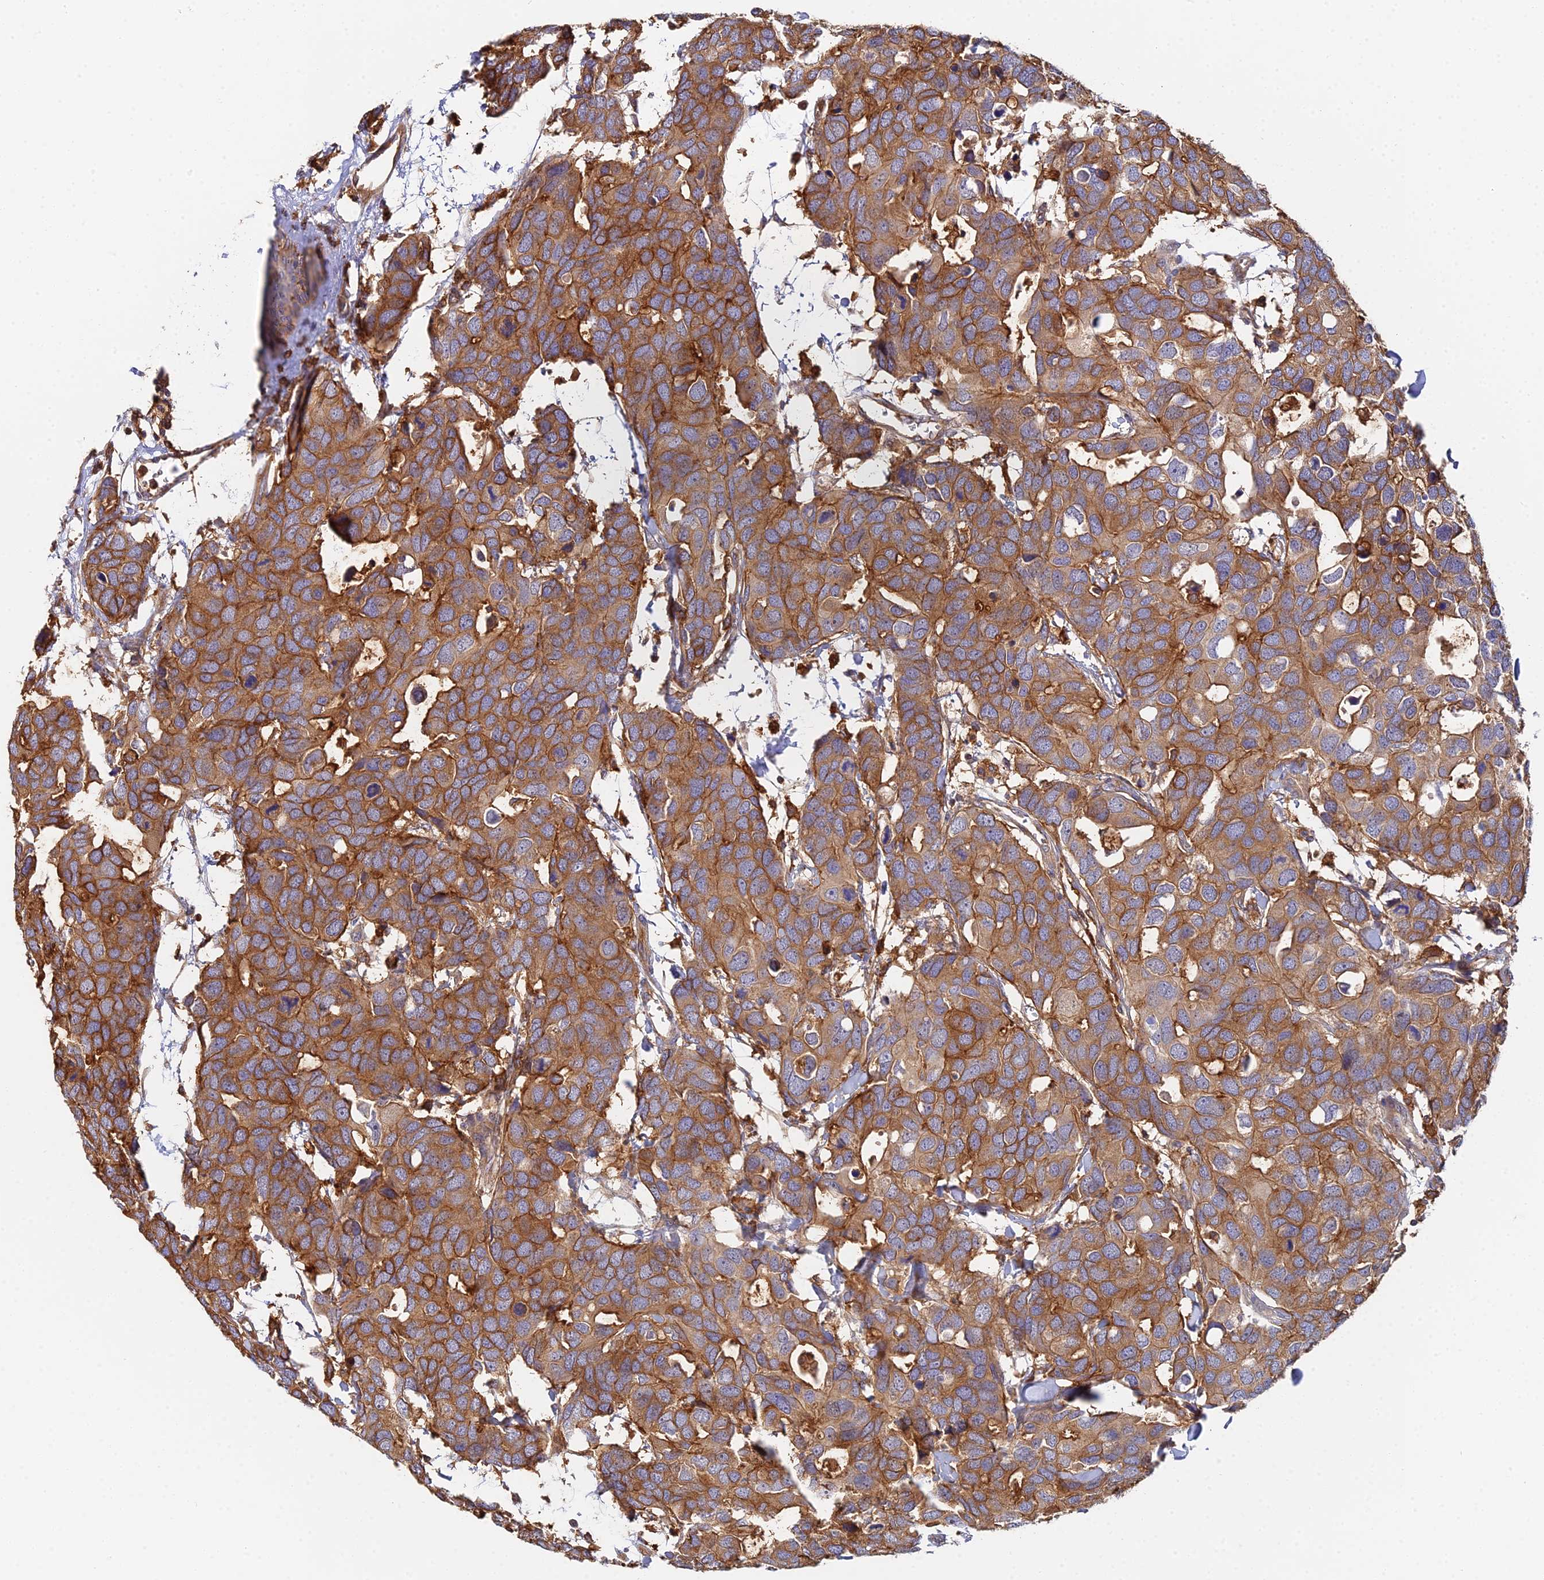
{"staining": {"intensity": "moderate", "quantity": ">75%", "location": "cytoplasmic/membranous"}, "tissue": "breast cancer", "cell_type": "Tumor cells", "image_type": "cancer", "snomed": [{"axis": "morphology", "description": "Duct carcinoma"}, {"axis": "topography", "description": "Breast"}], "caption": "Approximately >75% of tumor cells in breast cancer (invasive ductal carcinoma) reveal moderate cytoplasmic/membranous protein expression as visualized by brown immunohistochemical staining.", "gene": "GNG5B", "patient": {"sex": "female", "age": 83}}